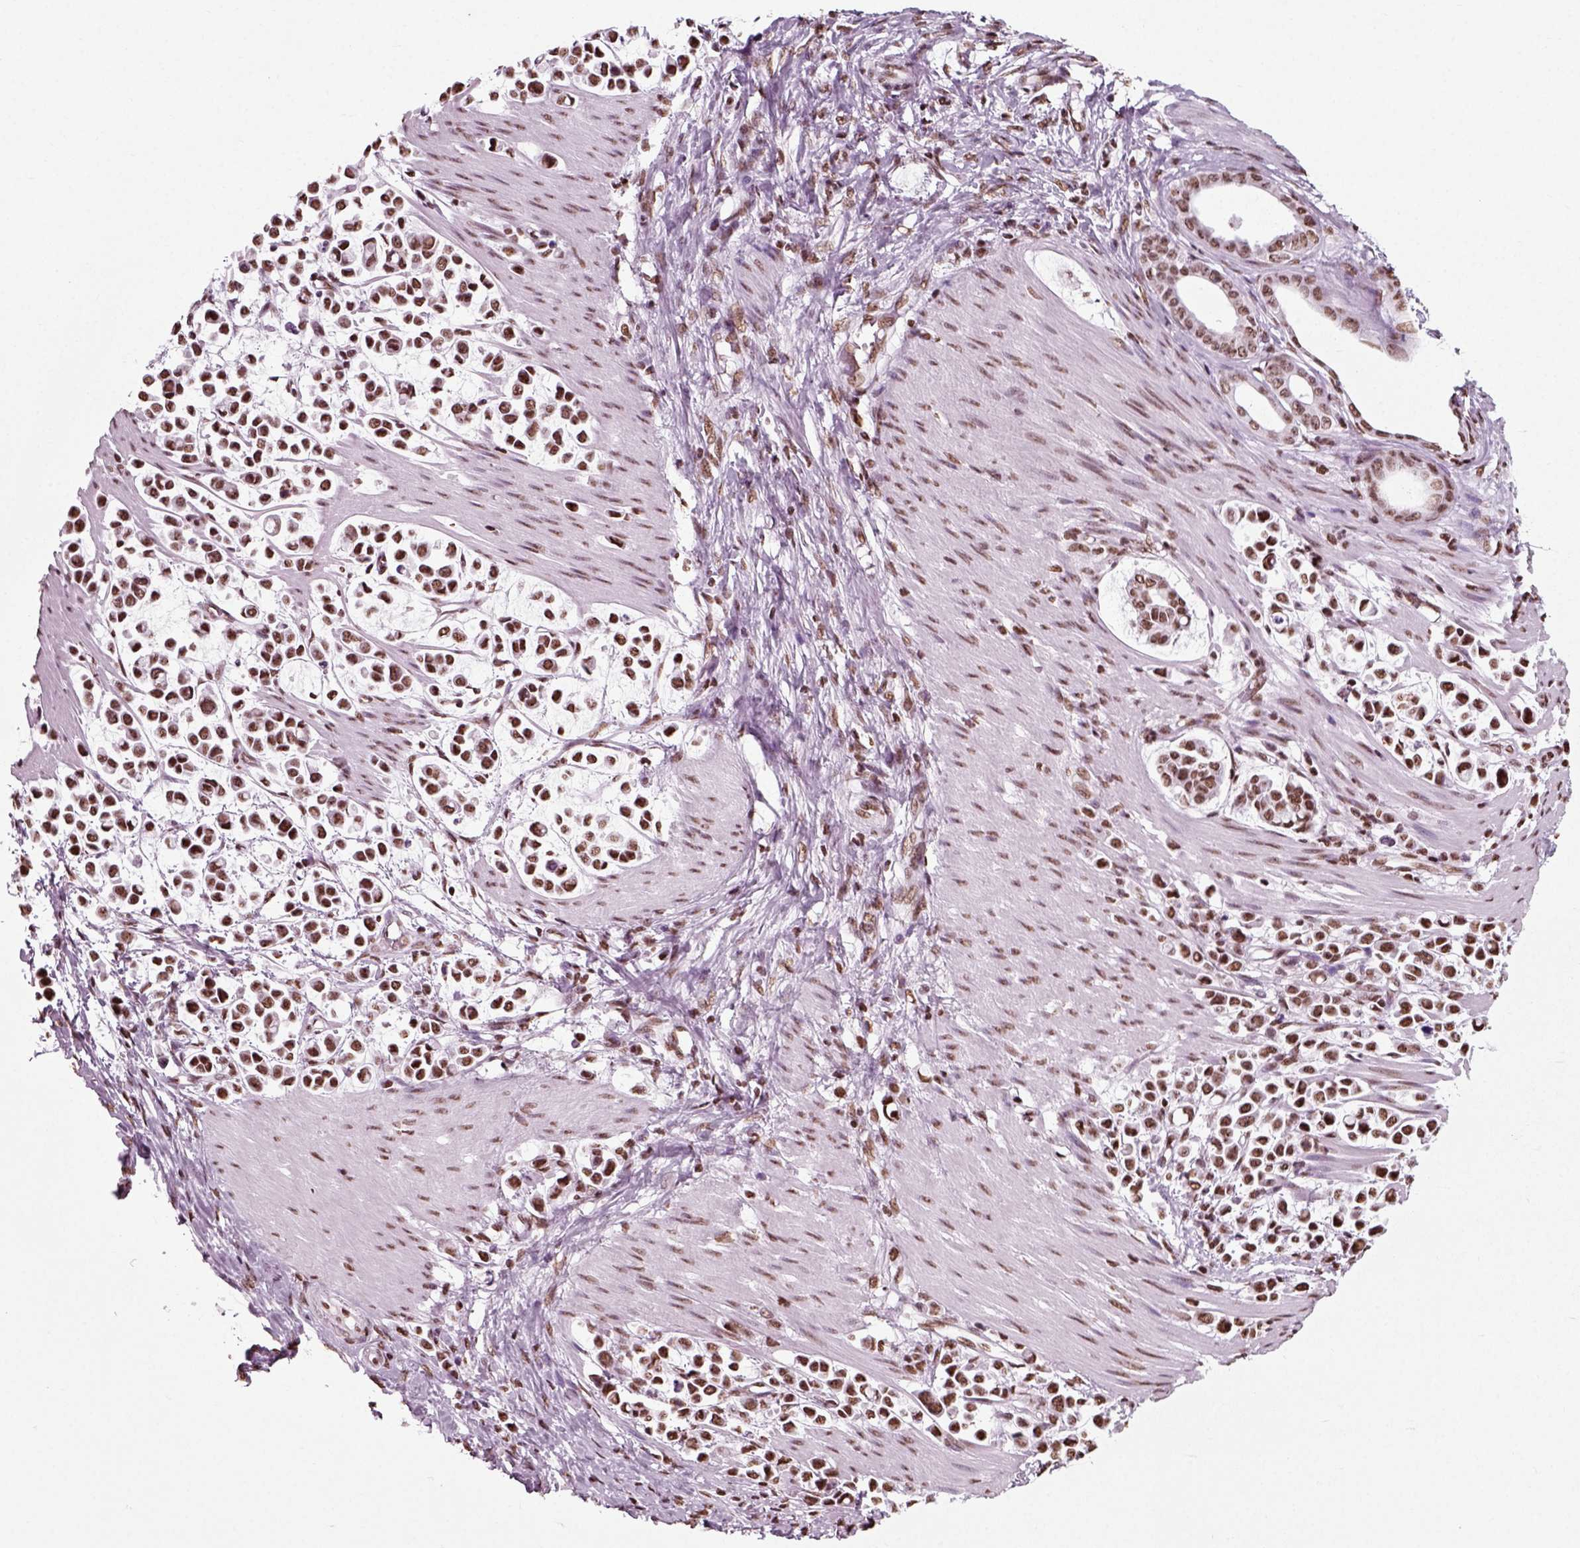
{"staining": {"intensity": "strong", "quantity": ">75%", "location": "nuclear"}, "tissue": "stomach cancer", "cell_type": "Tumor cells", "image_type": "cancer", "snomed": [{"axis": "morphology", "description": "Adenocarcinoma, NOS"}, {"axis": "topography", "description": "Stomach"}], "caption": "Human stomach cancer stained with a protein marker displays strong staining in tumor cells.", "gene": "POLR1H", "patient": {"sex": "male", "age": 82}}